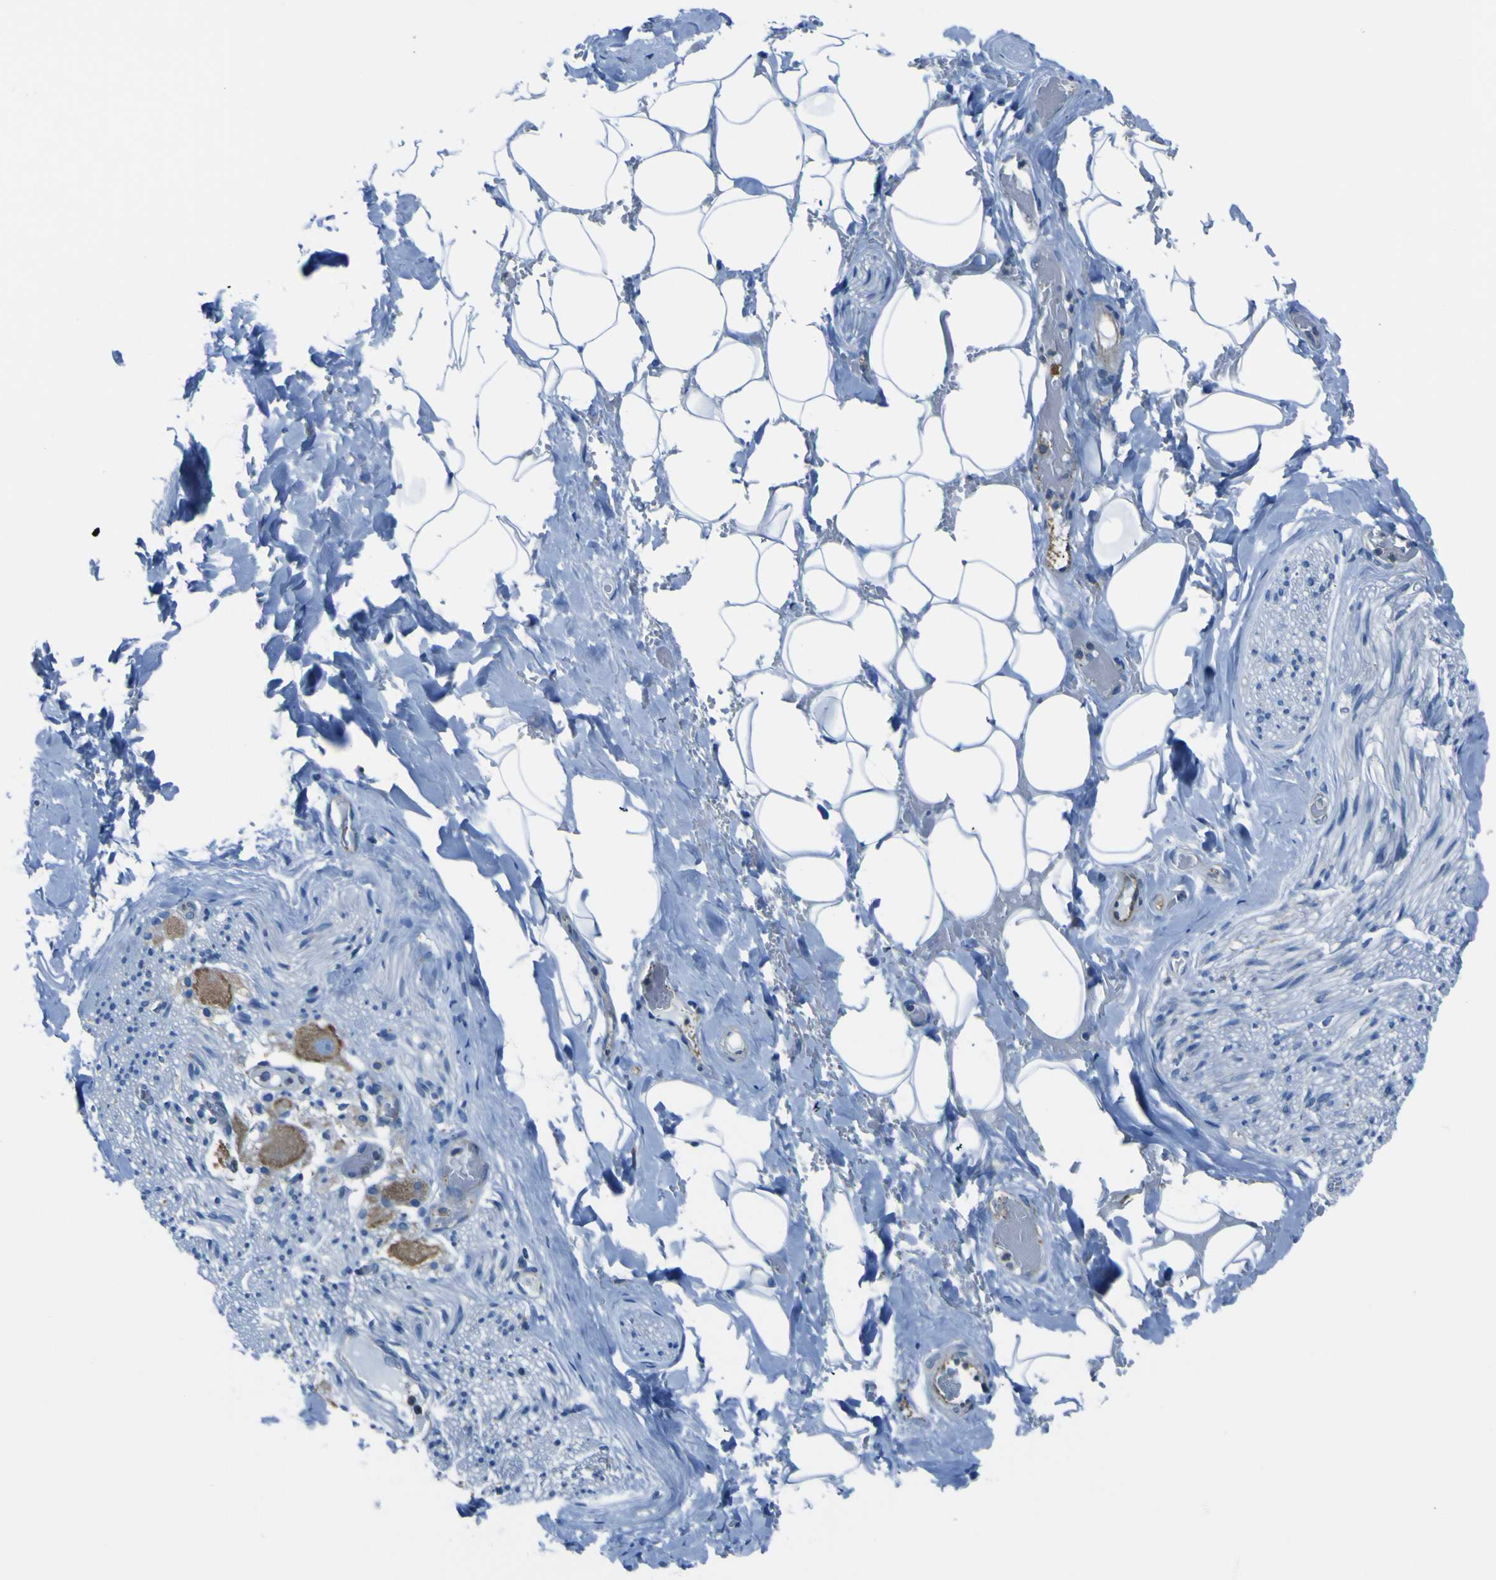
{"staining": {"intensity": "negative", "quantity": "none", "location": "none"}, "tissue": "adipose tissue", "cell_type": "Adipocytes", "image_type": "normal", "snomed": [{"axis": "morphology", "description": "Normal tissue, NOS"}, {"axis": "topography", "description": "Peripheral nerve tissue"}], "caption": "Immunohistochemistry (IHC) micrograph of unremarkable adipose tissue: adipose tissue stained with DAB shows no significant protein positivity in adipocytes. (DAB (3,3'-diaminobenzidine) immunohistochemistry, high magnification).", "gene": "STIM1", "patient": {"sex": "male", "age": 70}}